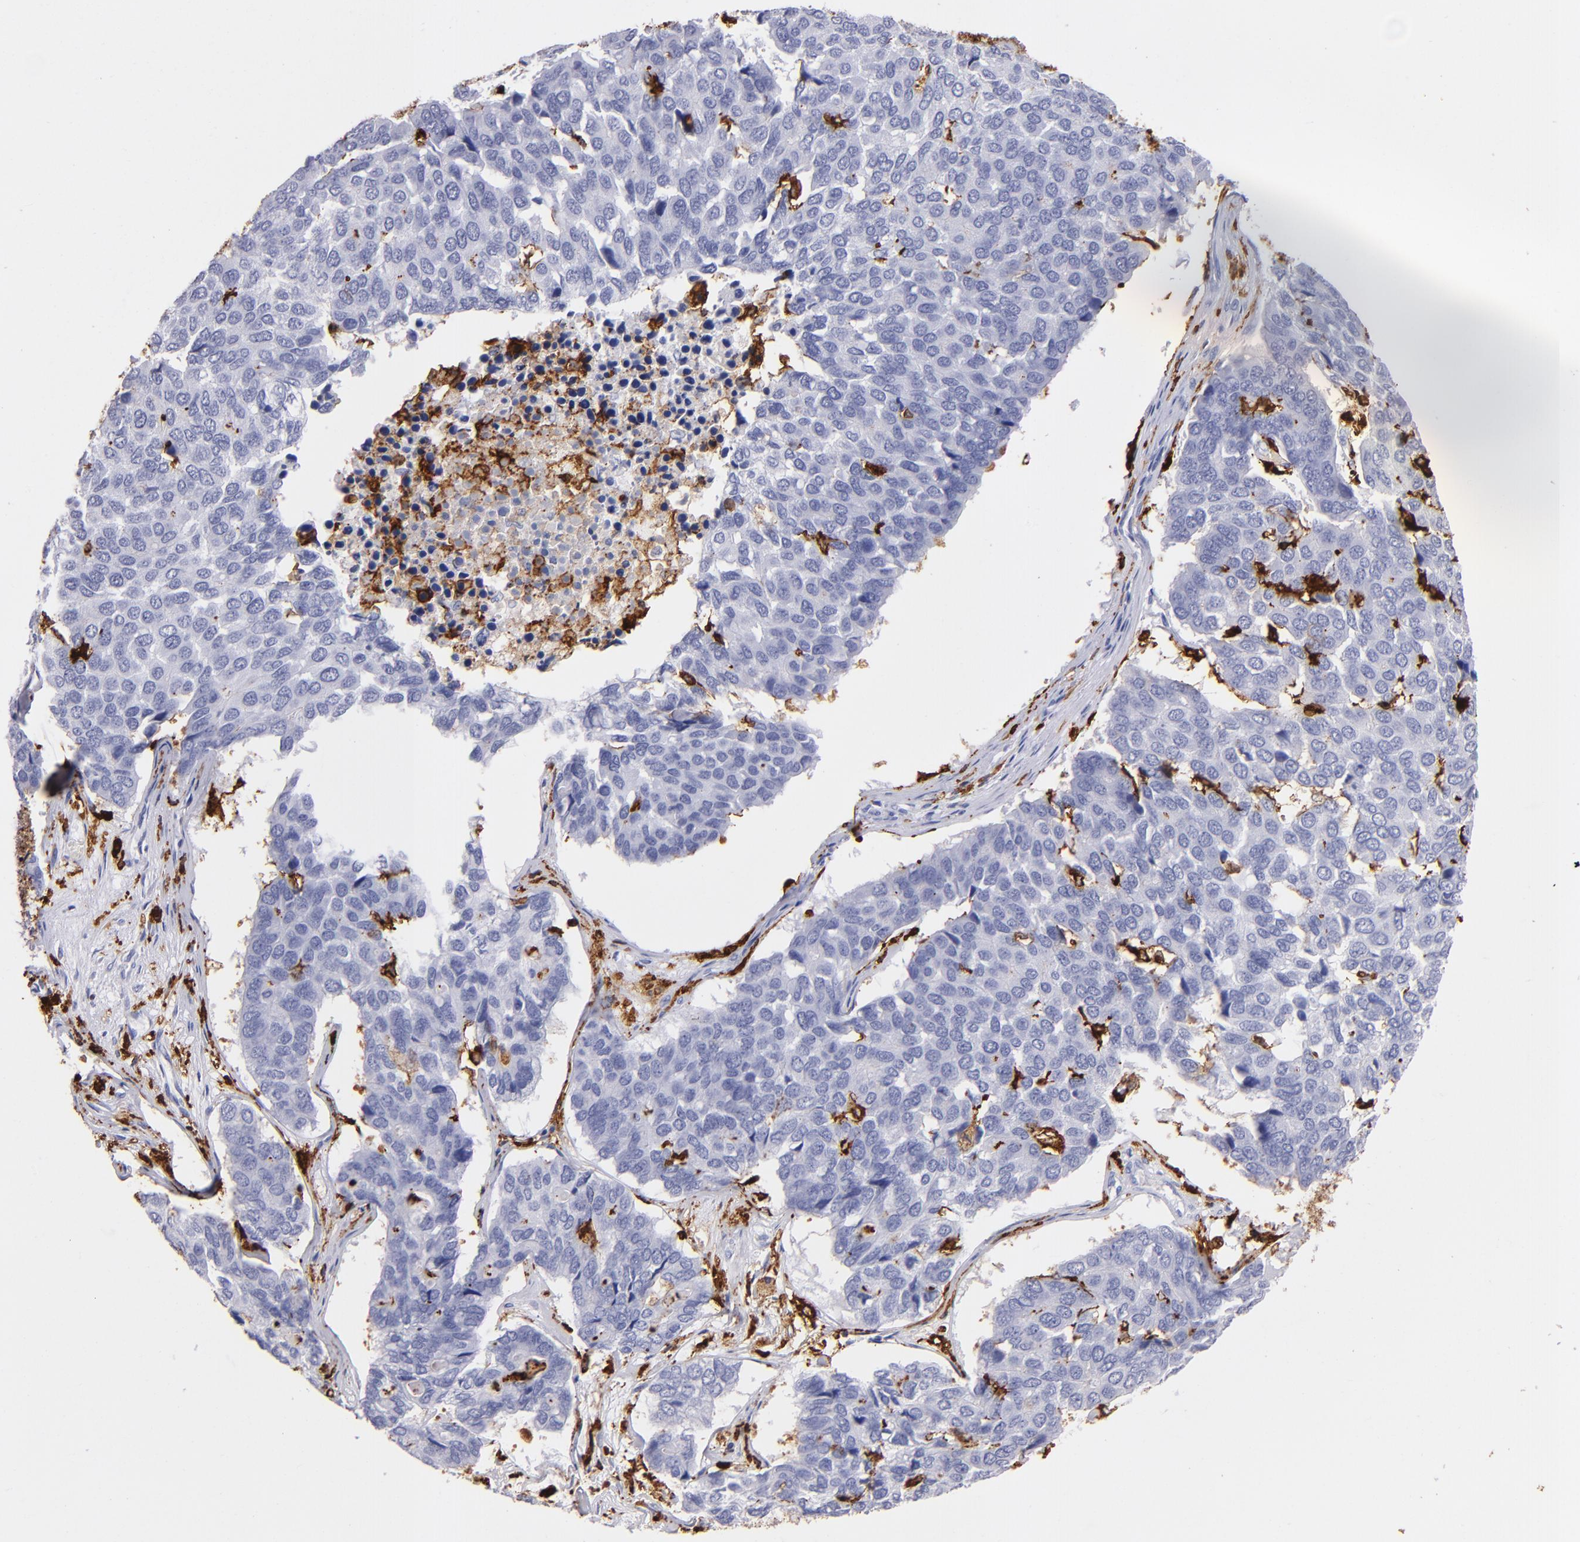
{"staining": {"intensity": "weak", "quantity": "<25%", "location": "cytoplasmic/membranous"}, "tissue": "pancreatic cancer", "cell_type": "Tumor cells", "image_type": "cancer", "snomed": [{"axis": "morphology", "description": "Adenocarcinoma, NOS"}, {"axis": "topography", "description": "Pancreas"}], "caption": "Histopathology image shows no significant protein positivity in tumor cells of pancreatic cancer (adenocarcinoma).", "gene": "HLA-DRA", "patient": {"sex": "male", "age": 50}}